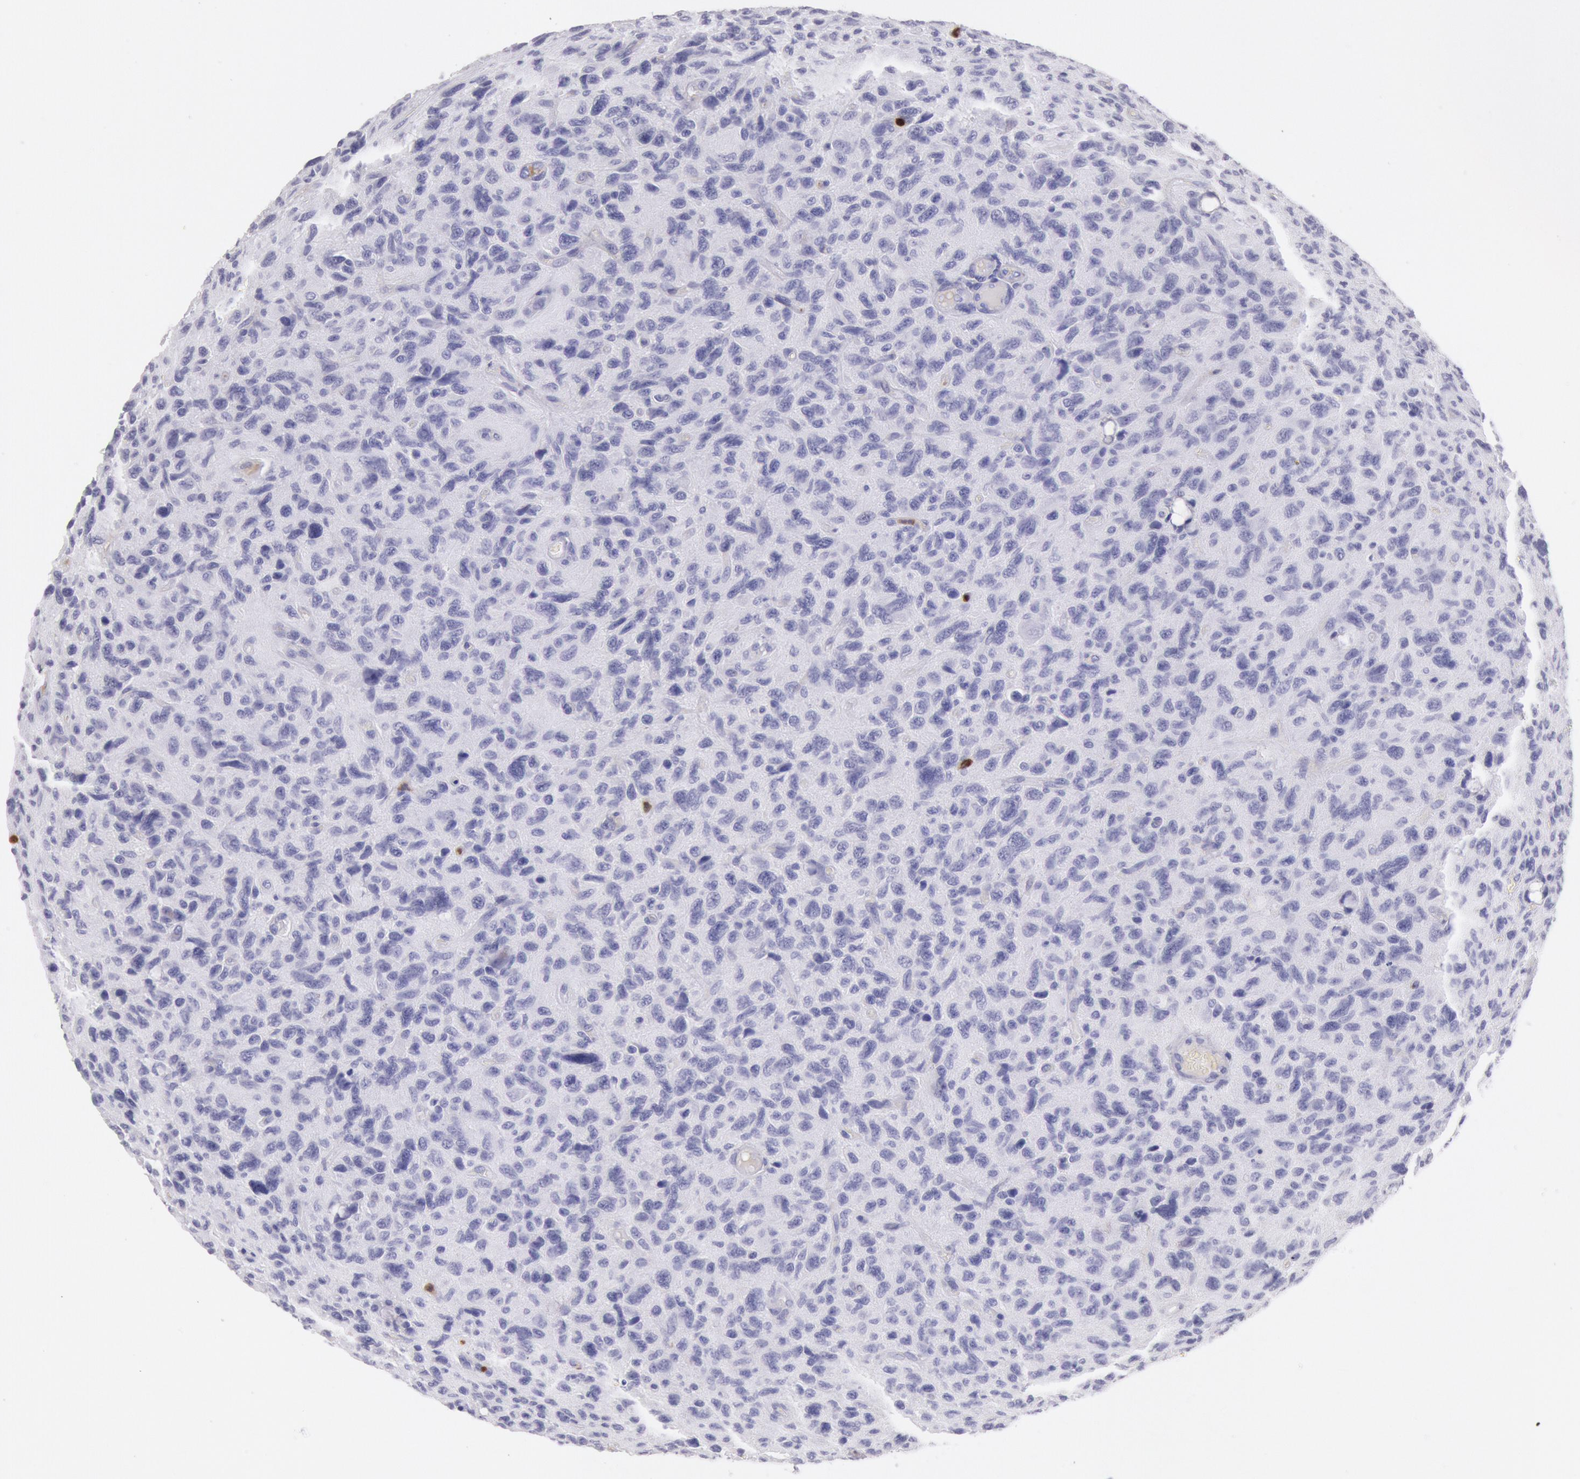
{"staining": {"intensity": "negative", "quantity": "none", "location": "none"}, "tissue": "glioma", "cell_type": "Tumor cells", "image_type": "cancer", "snomed": [{"axis": "morphology", "description": "Glioma, malignant, High grade"}, {"axis": "topography", "description": "Brain"}], "caption": "The immunohistochemistry (IHC) histopathology image has no significant expression in tumor cells of glioma tissue.", "gene": "FCN1", "patient": {"sex": "female", "age": 60}}